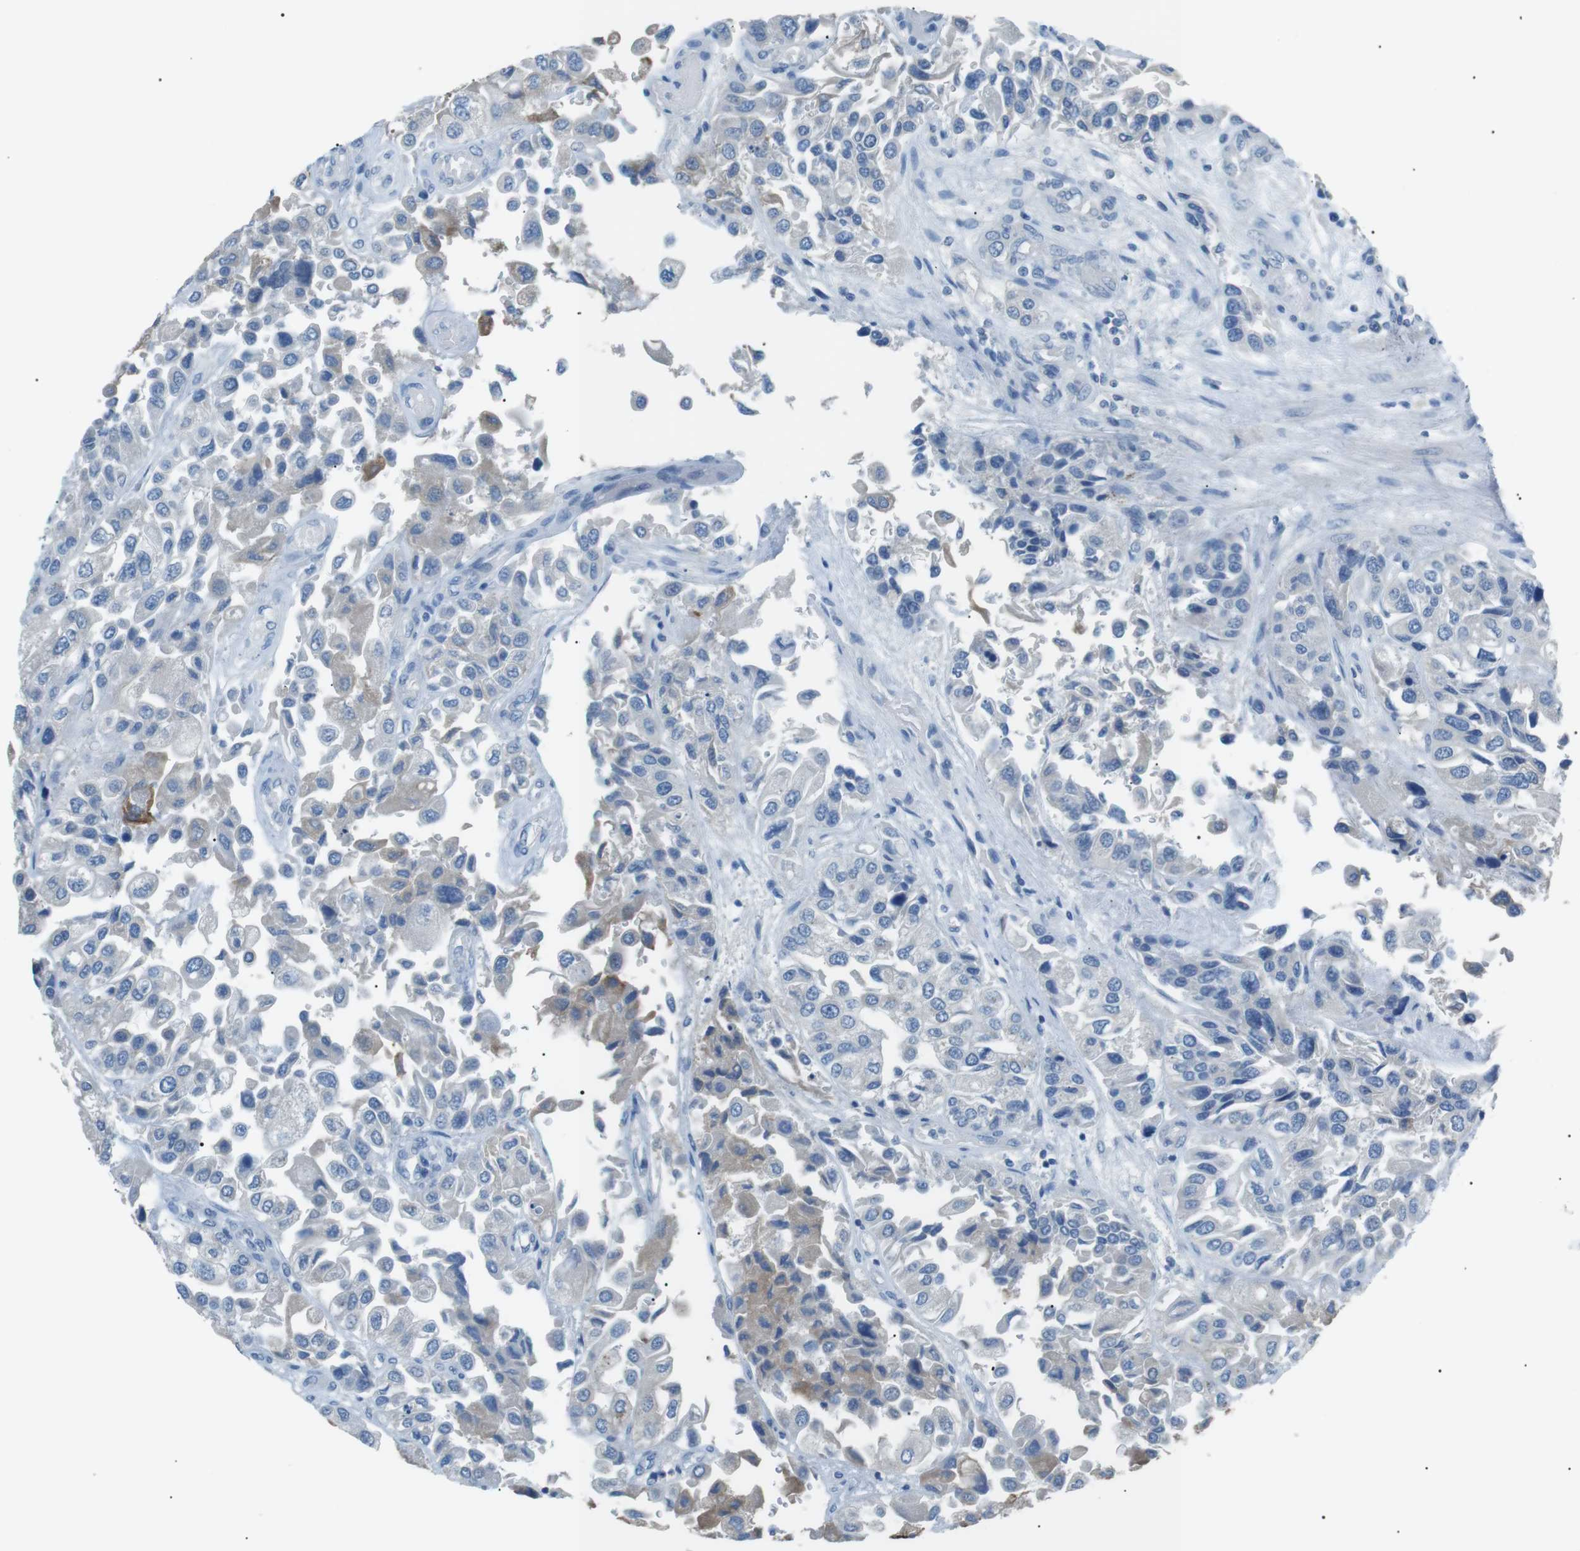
{"staining": {"intensity": "weak", "quantity": "<25%", "location": "cytoplasmic/membranous"}, "tissue": "urothelial cancer", "cell_type": "Tumor cells", "image_type": "cancer", "snomed": [{"axis": "morphology", "description": "Urothelial carcinoma, High grade"}, {"axis": "topography", "description": "Urinary bladder"}], "caption": "Urothelial cancer was stained to show a protein in brown. There is no significant expression in tumor cells.", "gene": "CDH26", "patient": {"sex": "female", "age": 64}}